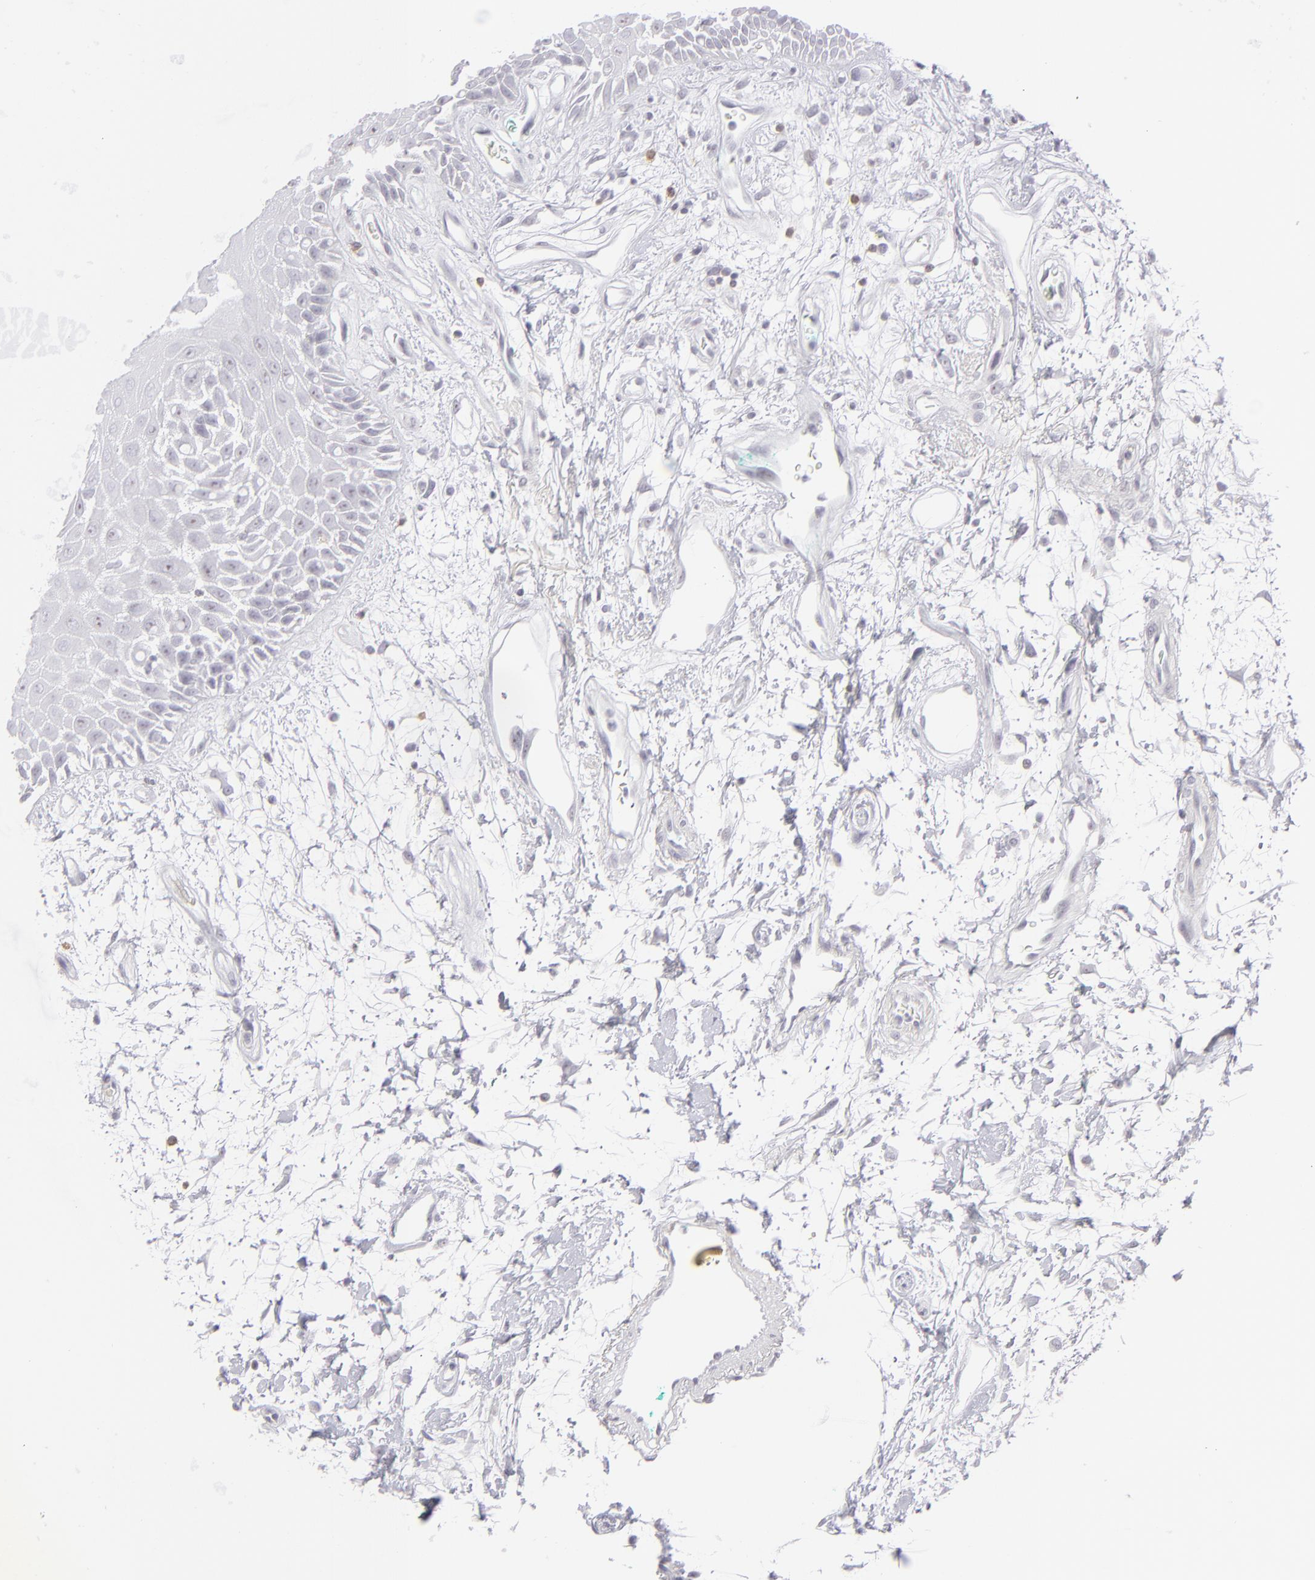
{"staining": {"intensity": "negative", "quantity": "none", "location": "none"}, "tissue": "oral mucosa", "cell_type": "Squamous epithelial cells", "image_type": "normal", "snomed": [{"axis": "morphology", "description": "Normal tissue, NOS"}, {"axis": "morphology", "description": "Squamous cell carcinoma, NOS"}, {"axis": "topography", "description": "Skeletal muscle"}, {"axis": "topography", "description": "Oral tissue"}, {"axis": "topography", "description": "Head-Neck"}], "caption": "High magnification brightfield microscopy of normal oral mucosa stained with DAB (brown) and counterstained with hematoxylin (blue): squamous epithelial cells show no significant expression. (Immunohistochemistry, brightfield microscopy, high magnification).", "gene": "CD7", "patient": {"sex": "female", "age": 84}}